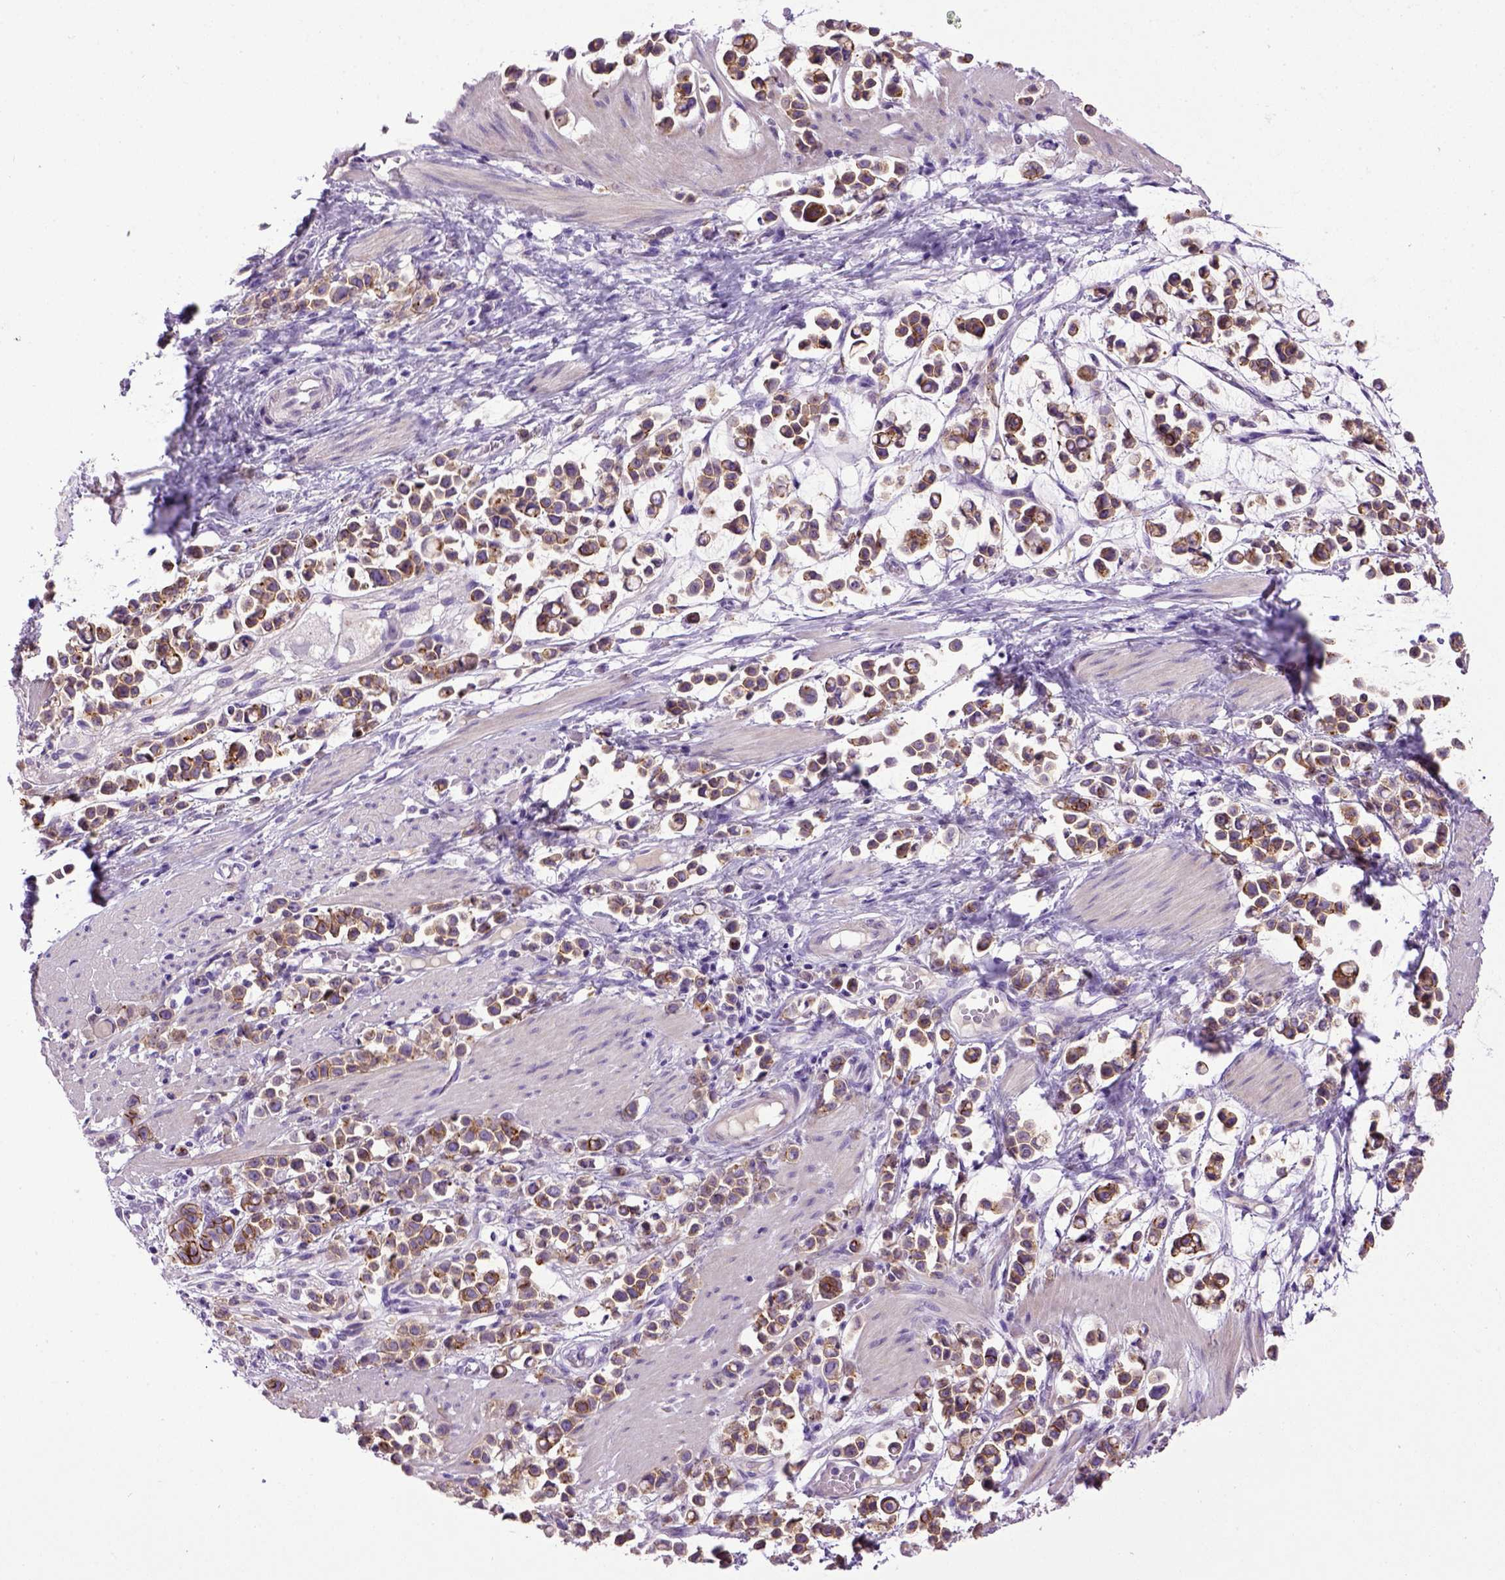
{"staining": {"intensity": "moderate", "quantity": ">75%", "location": "cytoplasmic/membranous"}, "tissue": "stomach cancer", "cell_type": "Tumor cells", "image_type": "cancer", "snomed": [{"axis": "morphology", "description": "Adenocarcinoma, NOS"}, {"axis": "topography", "description": "Stomach"}], "caption": "Moderate cytoplasmic/membranous expression is present in approximately >75% of tumor cells in stomach cancer. Using DAB (brown) and hematoxylin (blue) stains, captured at high magnification using brightfield microscopy.", "gene": "CDH1", "patient": {"sex": "male", "age": 82}}